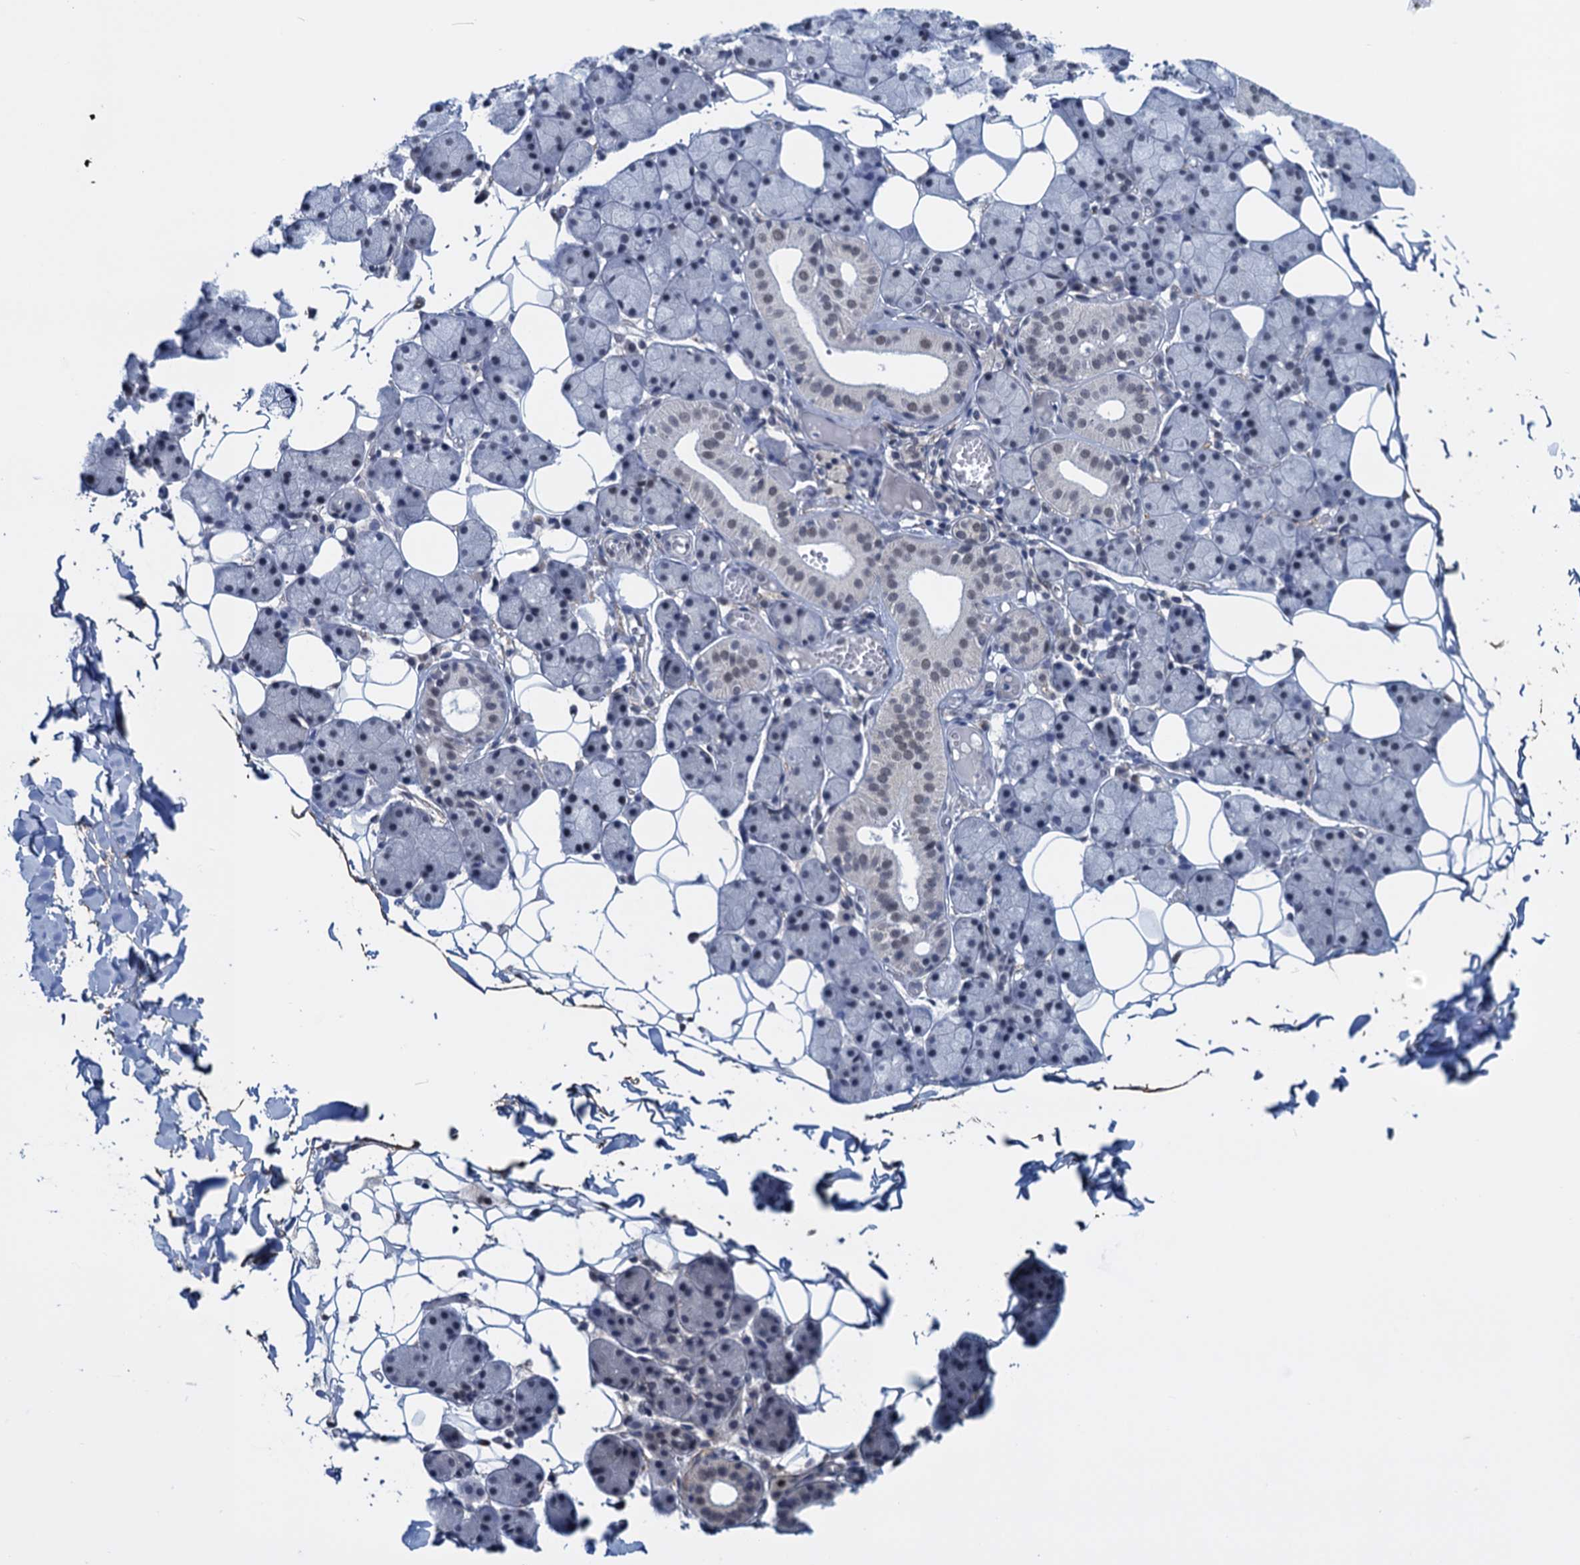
{"staining": {"intensity": "weak", "quantity": "25%-75%", "location": "nuclear"}, "tissue": "salivary gland", "cell_type": "Glandular cells", "image_type": "normal", "snomed": [{"axis": "morphology", "description": "Normal tissue, NOS"}, {"axis": "topography", "description": "Salivary gland"}], "caption": "A brown stain shows weak nuclear positivity of a protein in glandular cells of unremarkable human salivary gland. (brown staining indicates protein expression, while blue staining denotes nuclei).", "gene": "SAE1", "patient": {"sex": "female", "age": 33}}